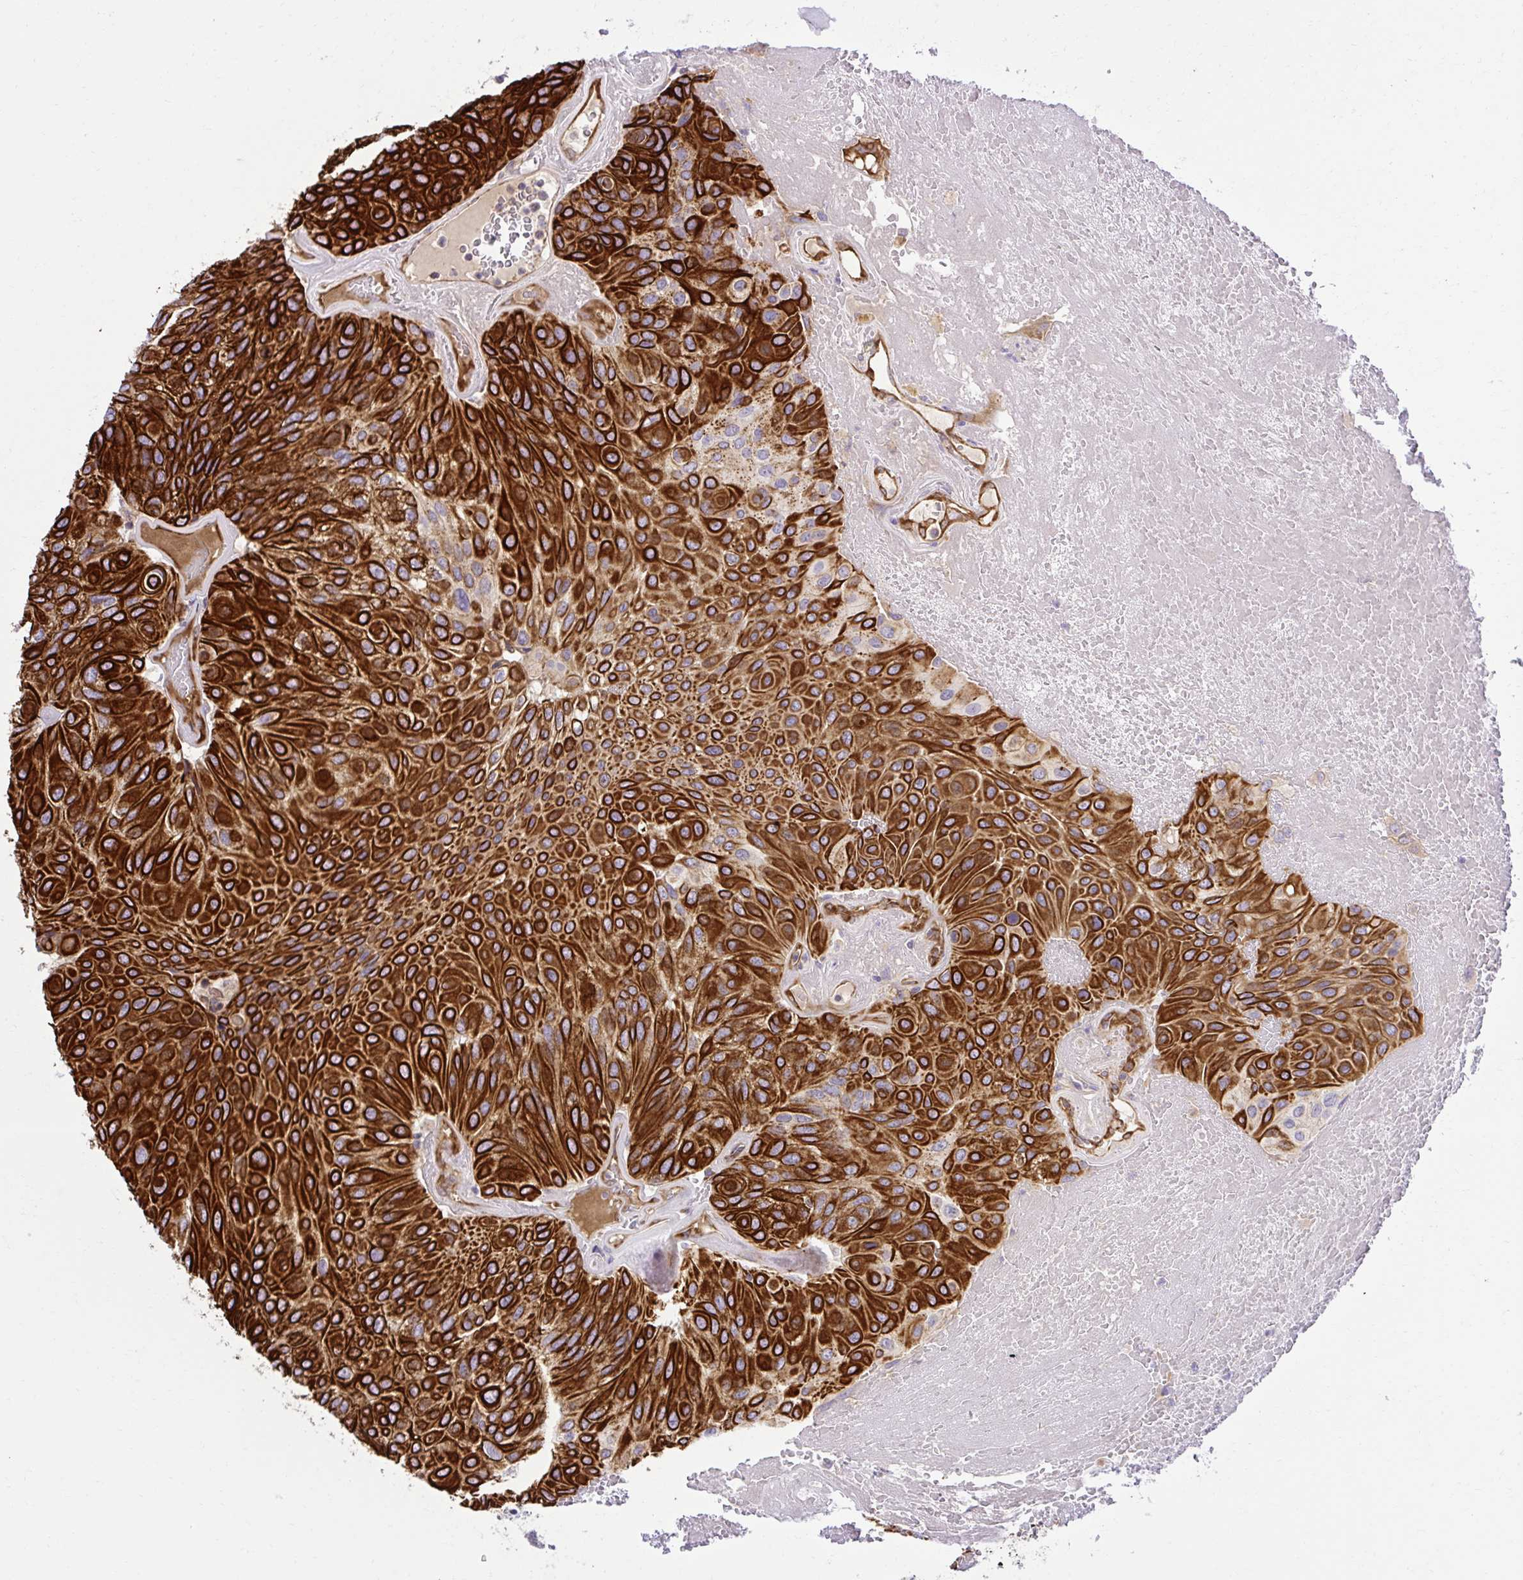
{"staining": {"intensity": "strong", "quantity": ">75%", "location": "cytoplasmic/membranous"}, "tissue": "urothelial cancer", "cell_type": "Tumor cells", "image_type": "cancer", "snomed": [{"axis": "morphology", "description": "Urothelial carcinoma, High grade"}, {"axis": "topography", "description": "Urinary bladder"}], "caption": "Tumor cells exhibit high levels of strong cytoplasmic/membranous positivity in about >75% of cells in urothelial carcinoma (high-grade).", "gene": "LIMS1", "patient": {"sex": "male", "age": 66}}